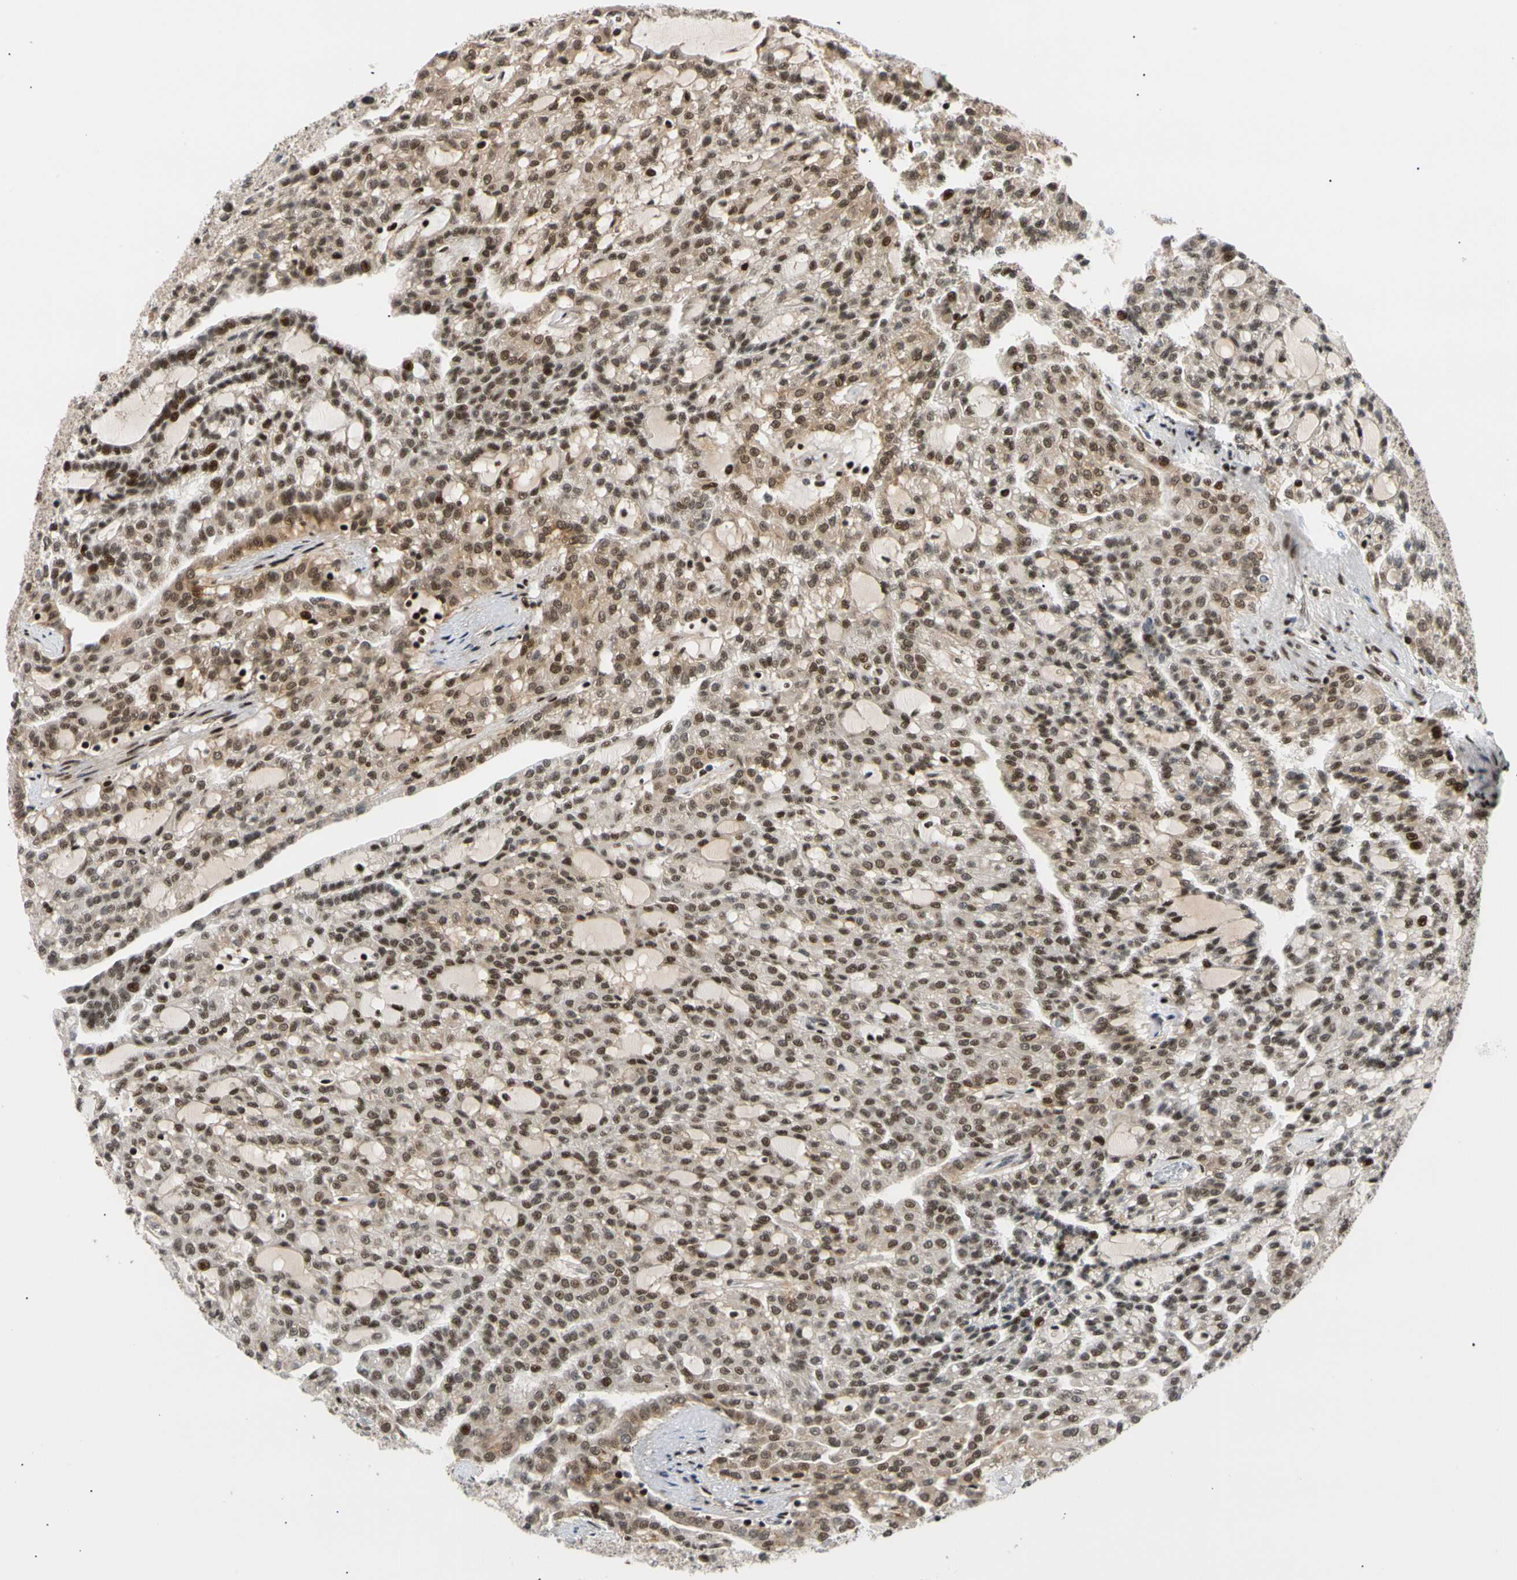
{"staining": {"intensity": "strong", "quantity": ">75%", "location": "cytoplasmic/membranous,nuclear"}, "tissue": "renal cancer", "cell_type": "Tumor cells", "image_type": "cancer", "snomed": [{"axis": "morphology", "description": "Adenocarcinoma, NOS"}, {"axis": "topography", "description": "Kidney"}], "caption": "Immunohistochemistry (IHC) photomicrograph of renal cancer (adenocarcinoma) stained for a protein (brown), which shows high levels of strong cytoplasmic/membranous and nuclear positivity in approximately >75% of tumor cells.", "gene": "E2F1", "patient": {"sex": "male", "age": 63}}